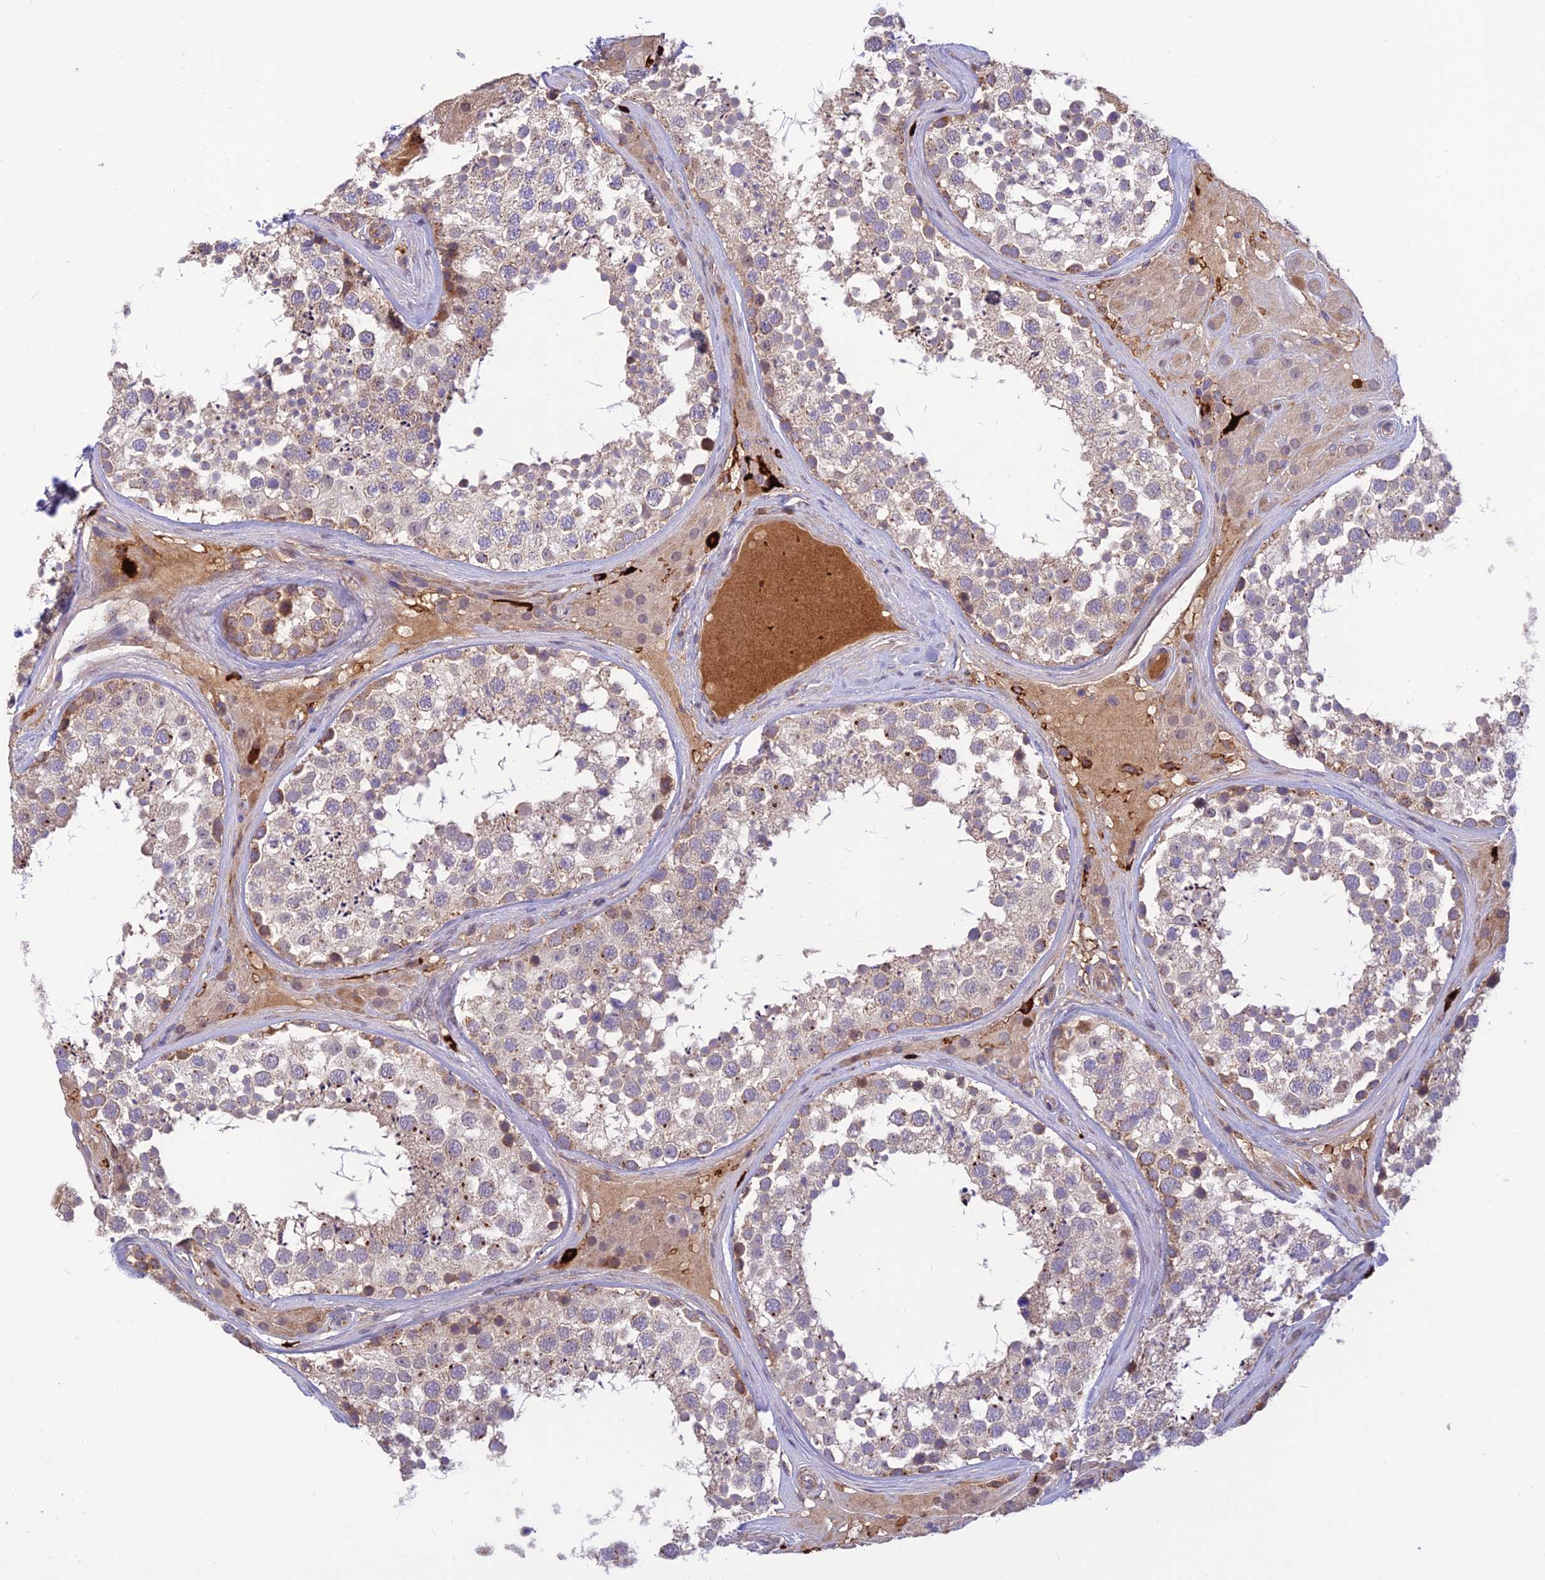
{"staining": {"intensity": "moderate", "quantity": "<25%", "location": "cytoplasmic/membranous"}, "tissue": "testis", "cell_type": "Cells in seminiferous ducts", "image_type": "normal", "snomed": [{"axis": "morphology", "description": "Normal tissue, NOS"}, {"axis": "topography", "description": "Testis"}], "caption": "Moderate cytoplasmic/membranous protein staining is identified in approximately <25% of cells in seminiferous ducts in testis.", "gene": "ASPDH", "patient": {"sex": "male", "age": 46}}